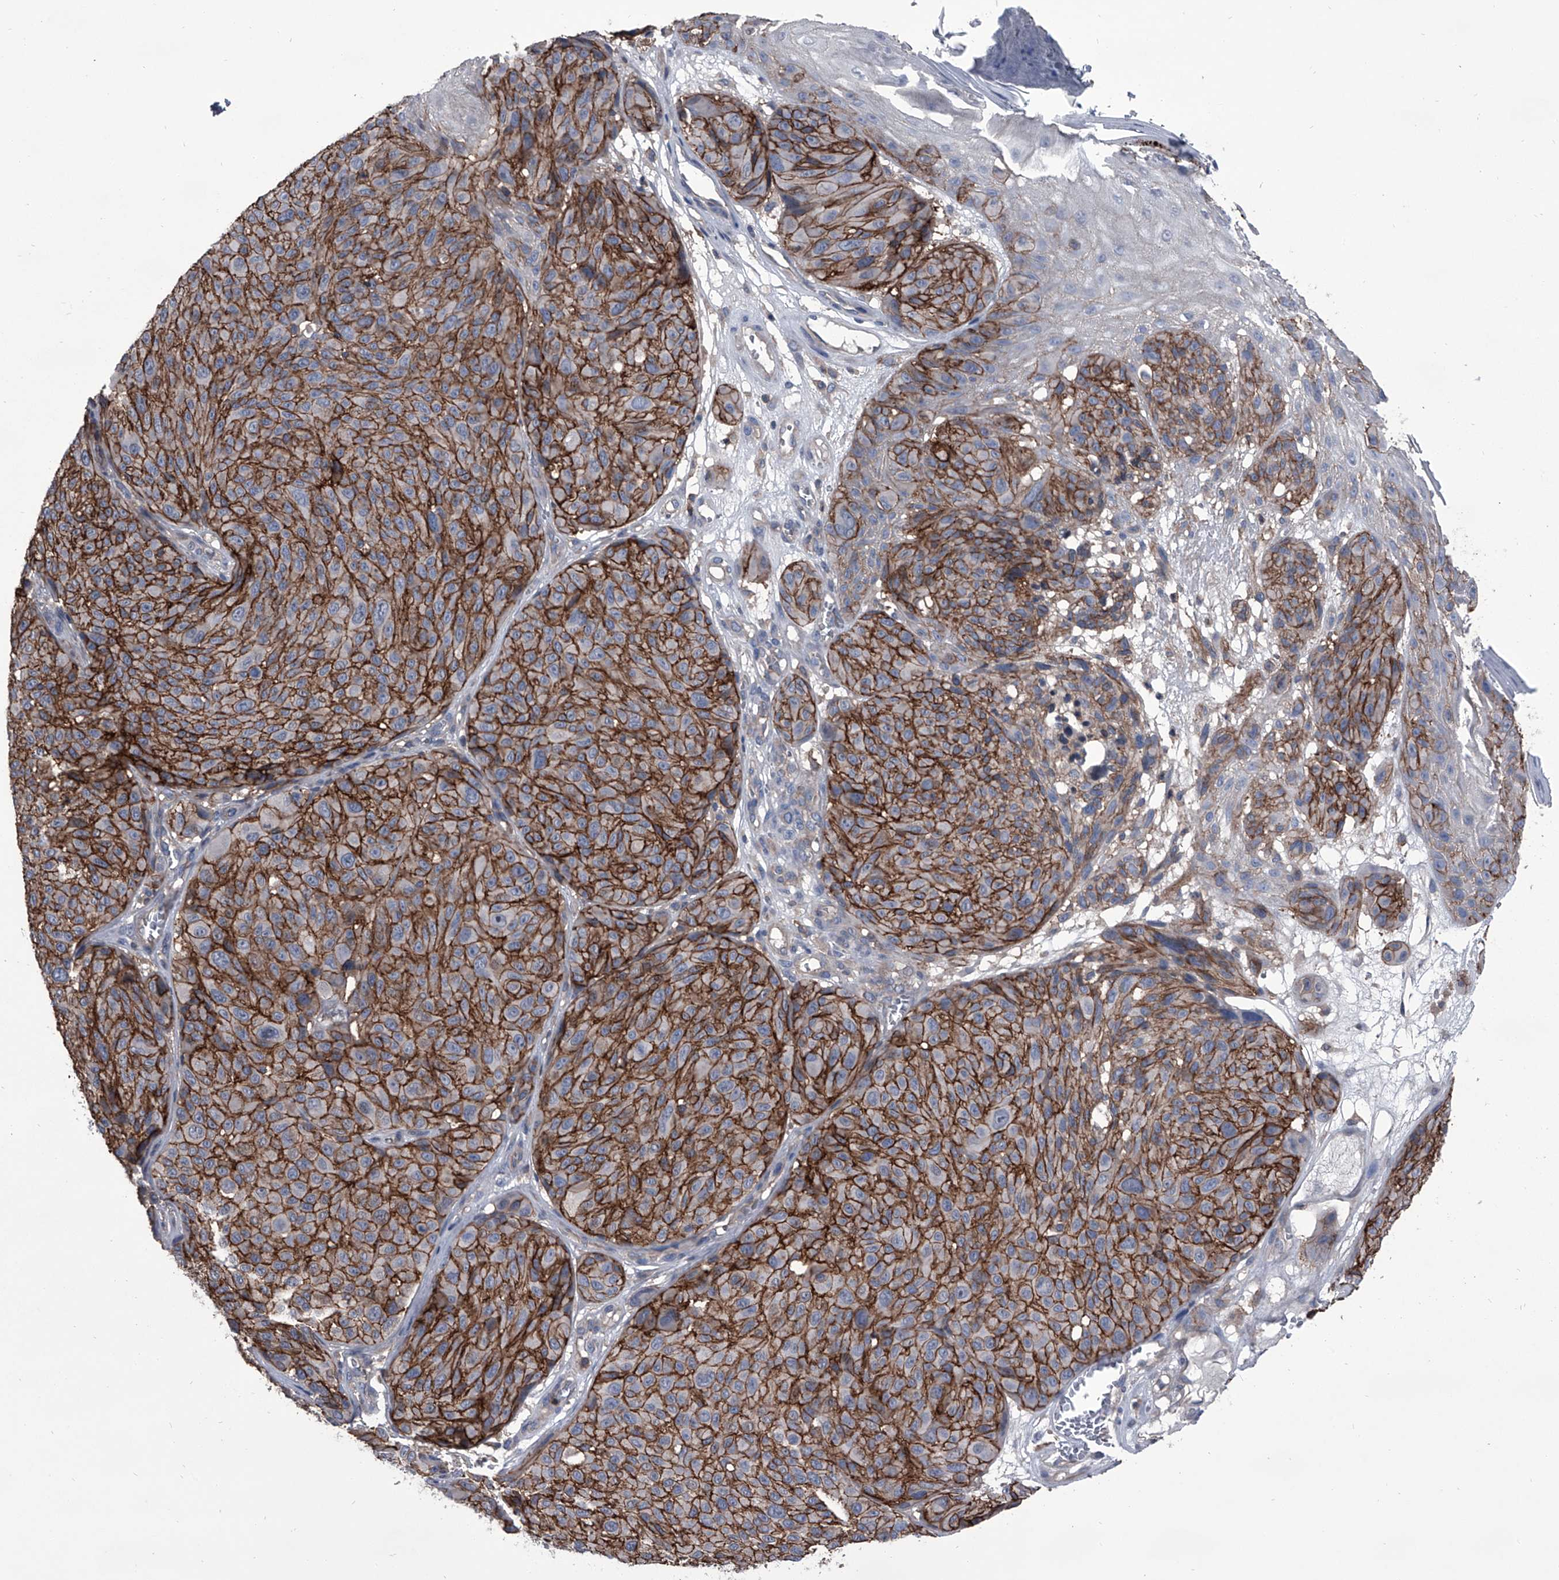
{"staining": {"intensity": "strong", "quantity": ">75%", "location": "cytoplasmic/membranous"}, "tissue": "melanoma", "cell_type": "Tumor cells", "image_type": "cancer", "snomed": [{"axis": "morphology", "description": "Malignant melanoma, NOS"}, {"axis": "topography", "description": "Skin"}], "caption": "This is an image of immunohistochemistry staining of malignant melanoma, which shows strong expression in the cytoplasmic/membranous of tumor cells.", "gene": "PIP5K1A", "patient": {"sex": "male", "age": 83}}